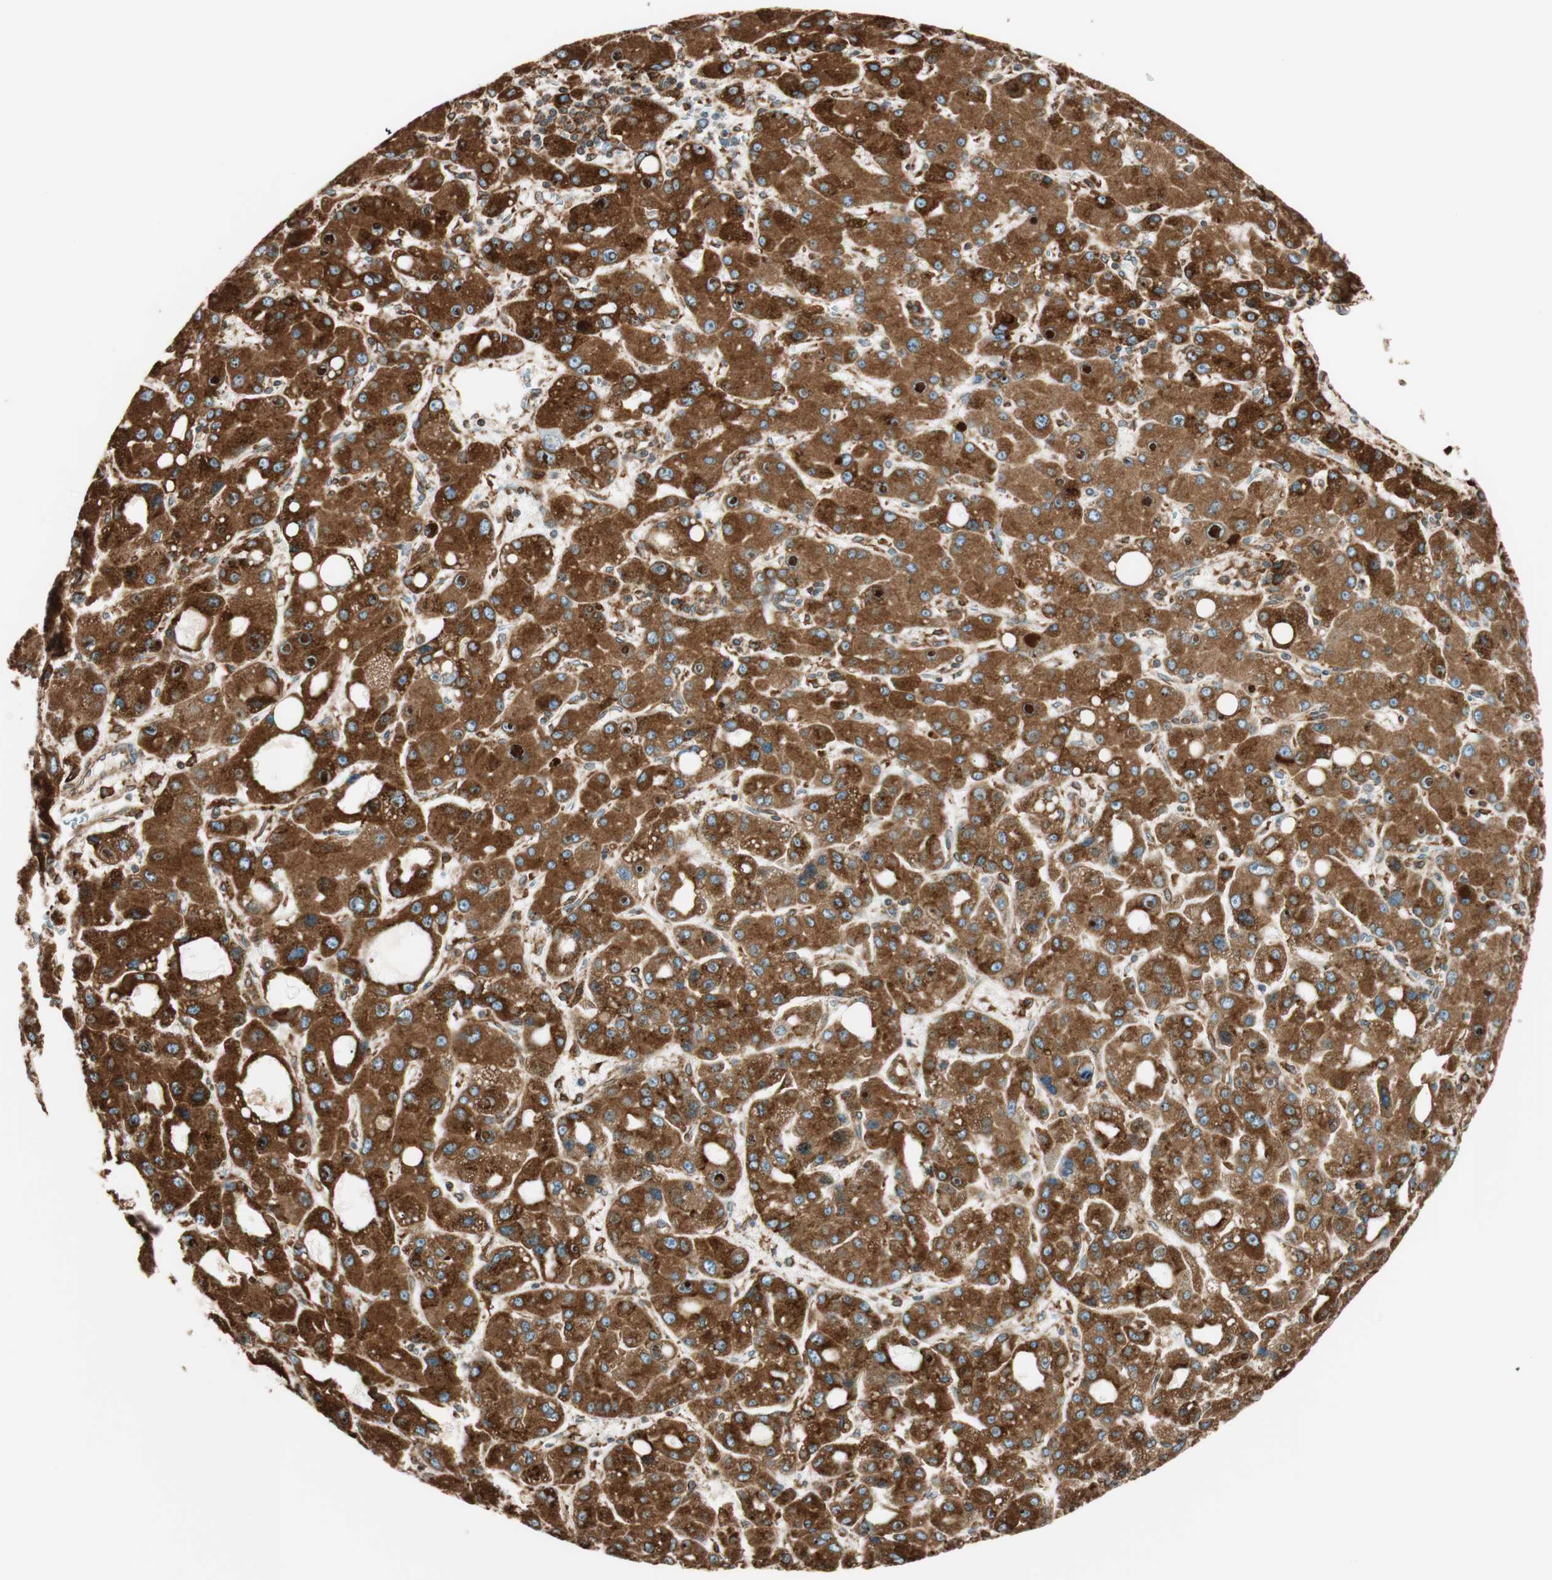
{"staining": {"intensity": "strong", "quantity": ">75%", "location": "cytoplasmic/membranous"}, "tissue": "liver cancer", "cell_type": "Tumor cells", "image_type": "cancer", "snomed": [{"axis": "morphology", "description": "Carcinoma, Hepatocellular, NOS"}, {"axis": "topography", "description": "Liver"}], "caption": "The histopathology image exhibits staining of hepatocellular carcinoma (liver), revealing strong cytoplasmic/membranous protein expression (brown color) within tumor cells.", "gene": "PRKCSH", "patient": {"sex": "male", "age": 55}}